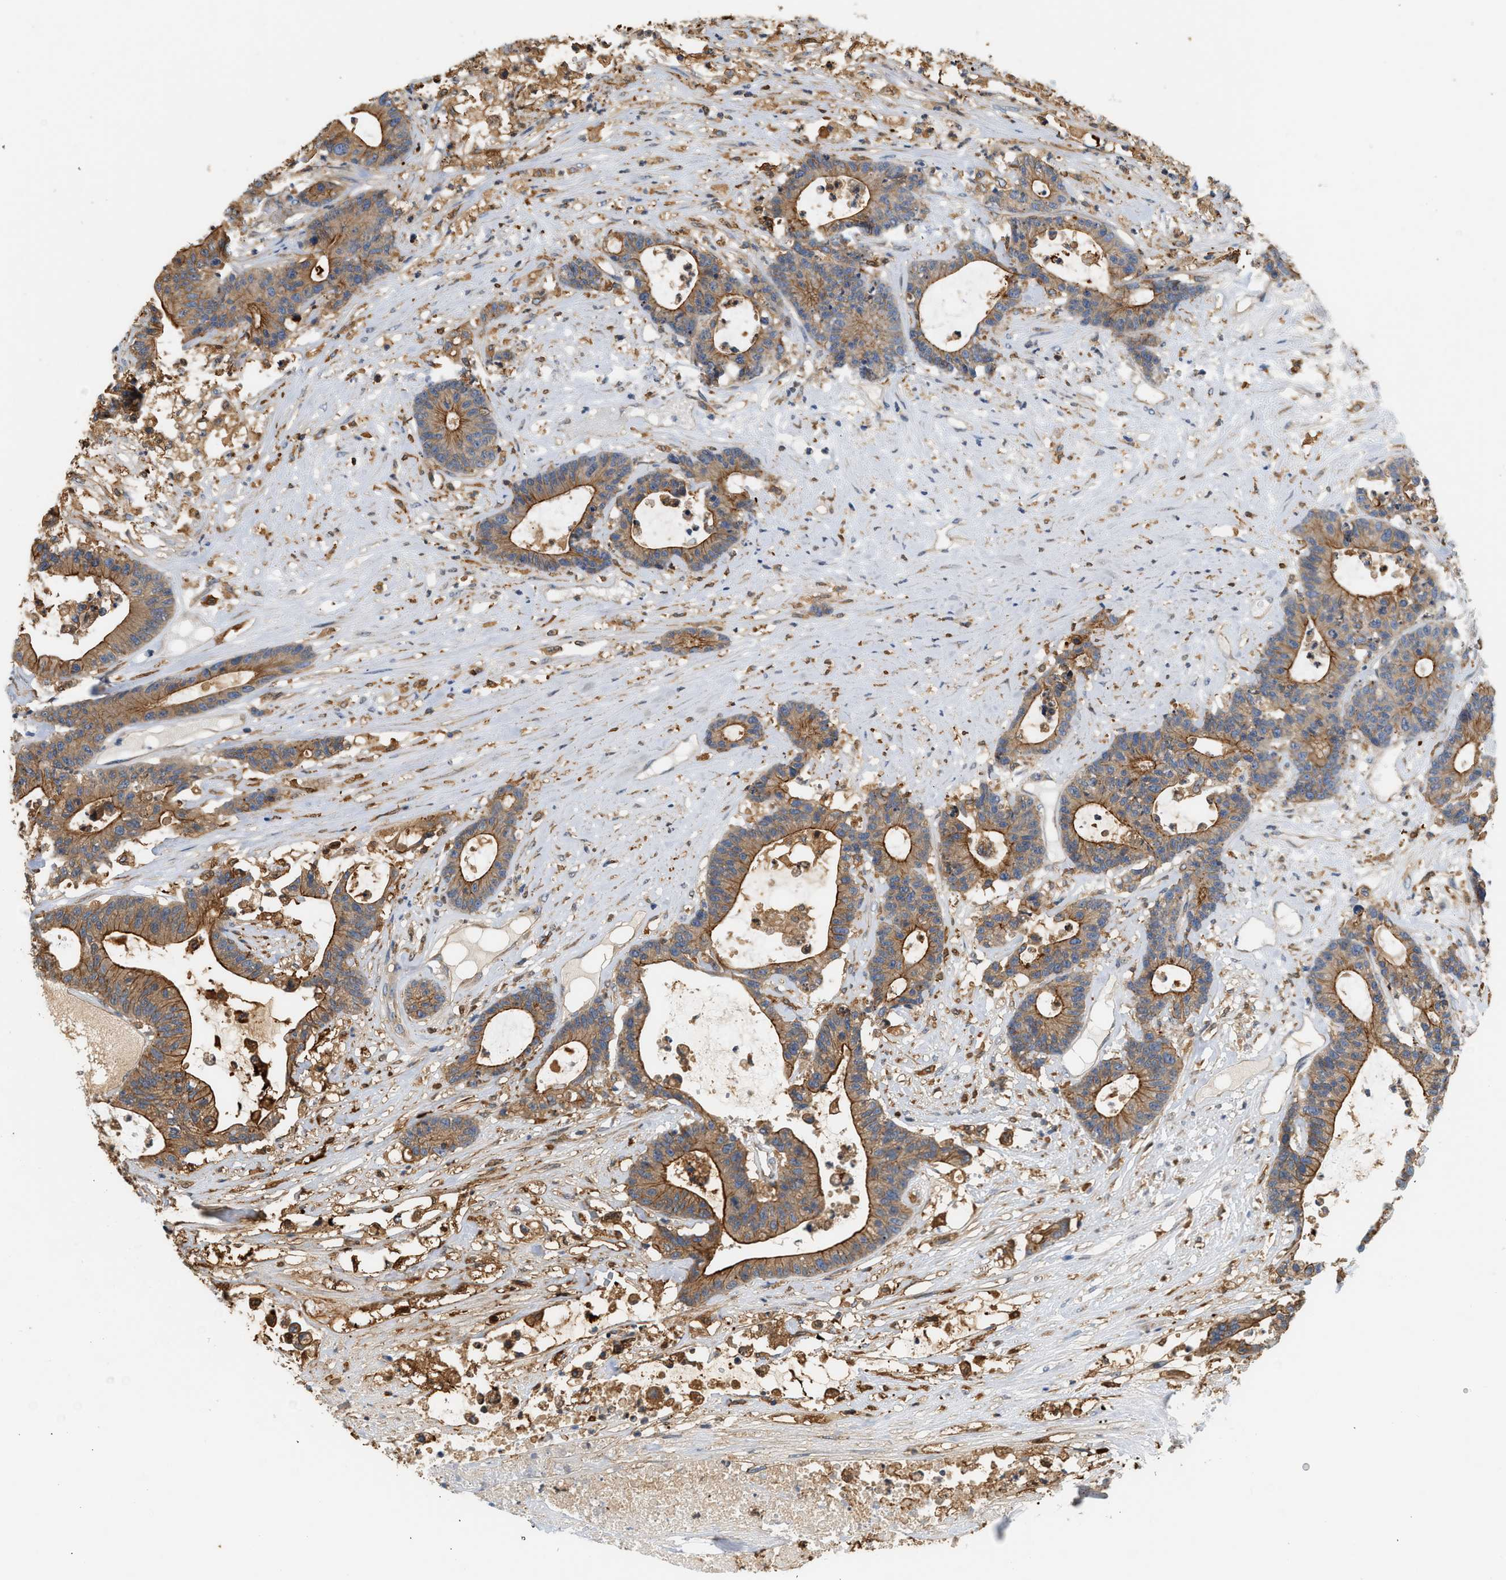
{"staining": {"intensity": "moderate", "quantity": ">75%", "location": "cytoplasmic/membranous"}, "tissue": "colorectal cancer", "cell_type": "Tumor cells", "image_type": "cancer", "snomed": [{"axis": "morphology", "description": "Adenocarcinoma, NOS"}, {"axis": "topography", "description": "Colon"}], "caption": "DAB immunohistochemical staining of human colorectal cancer demonstrates moderate cytoplasmic/membranous protein positivity in about >75% of tumor cells.", "gene": "CTXN1", "patient": {"sex": "female", "age": 84}}